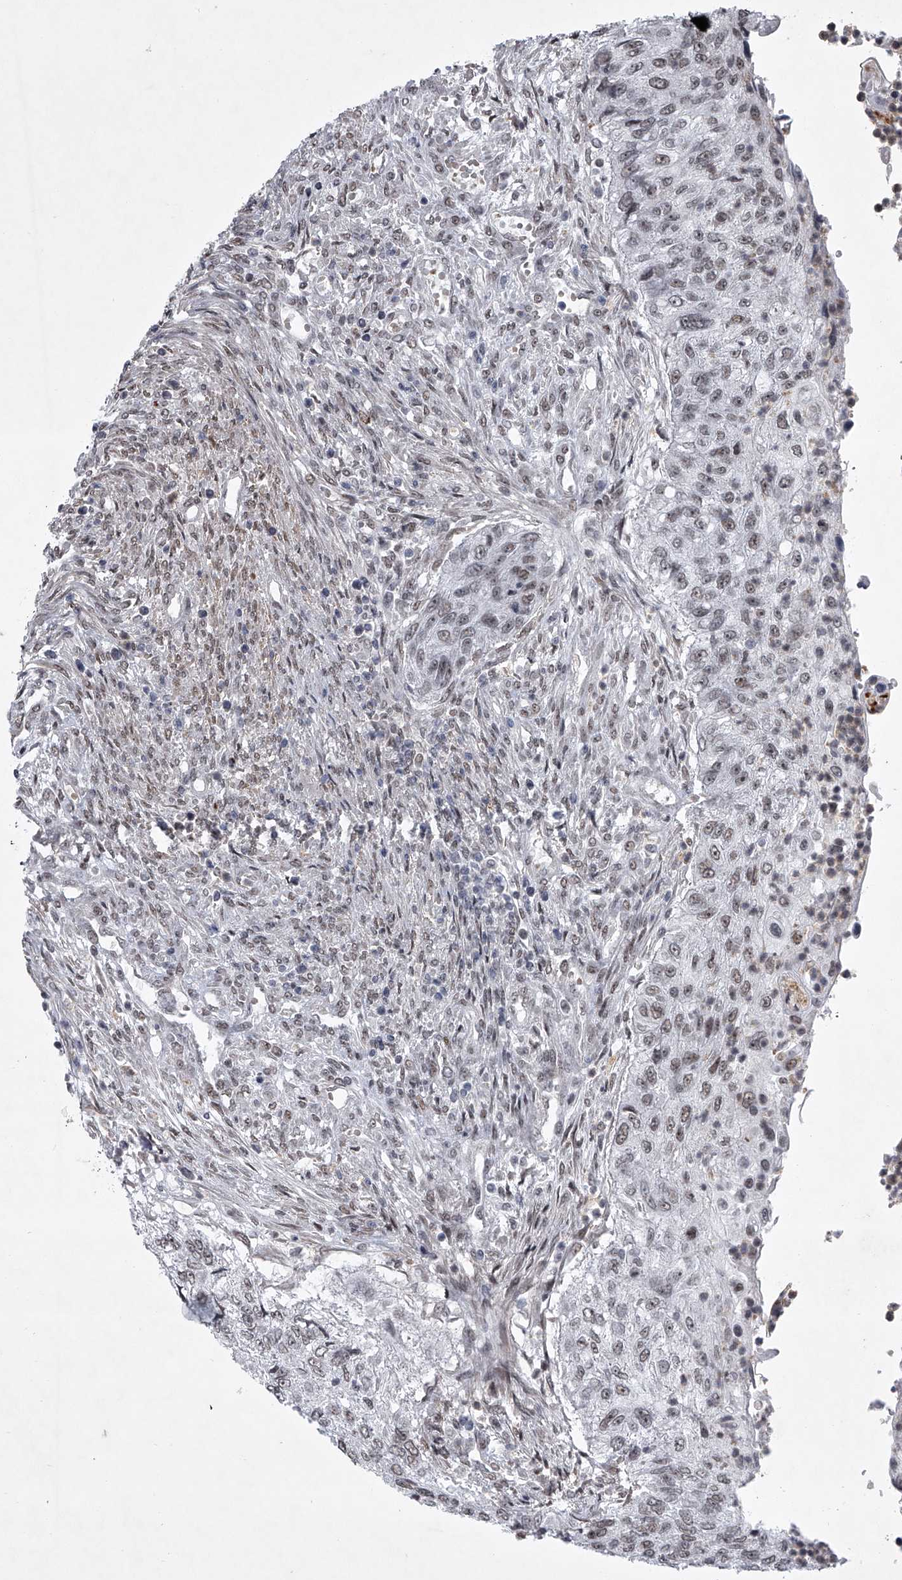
{"staining": {"intensity": "weak", "quantity": "<25%", "location": "nuclear"}, "tissue": "urothelial cancer", "cell_type": "Tumor cells", "image_type": "cancer", "snomed": [{"axis": "morphology", "description": "Urothelial carcinoma, High grade"}, {"axis": "topography", "description": "Urinary bladder"}], "caption": "A micrograph of urothelial cancer stained for a protein displays no brown staining in tumor cells.", "gene": "MLLT1", "patient": {"sex": "female", "age": 60}}